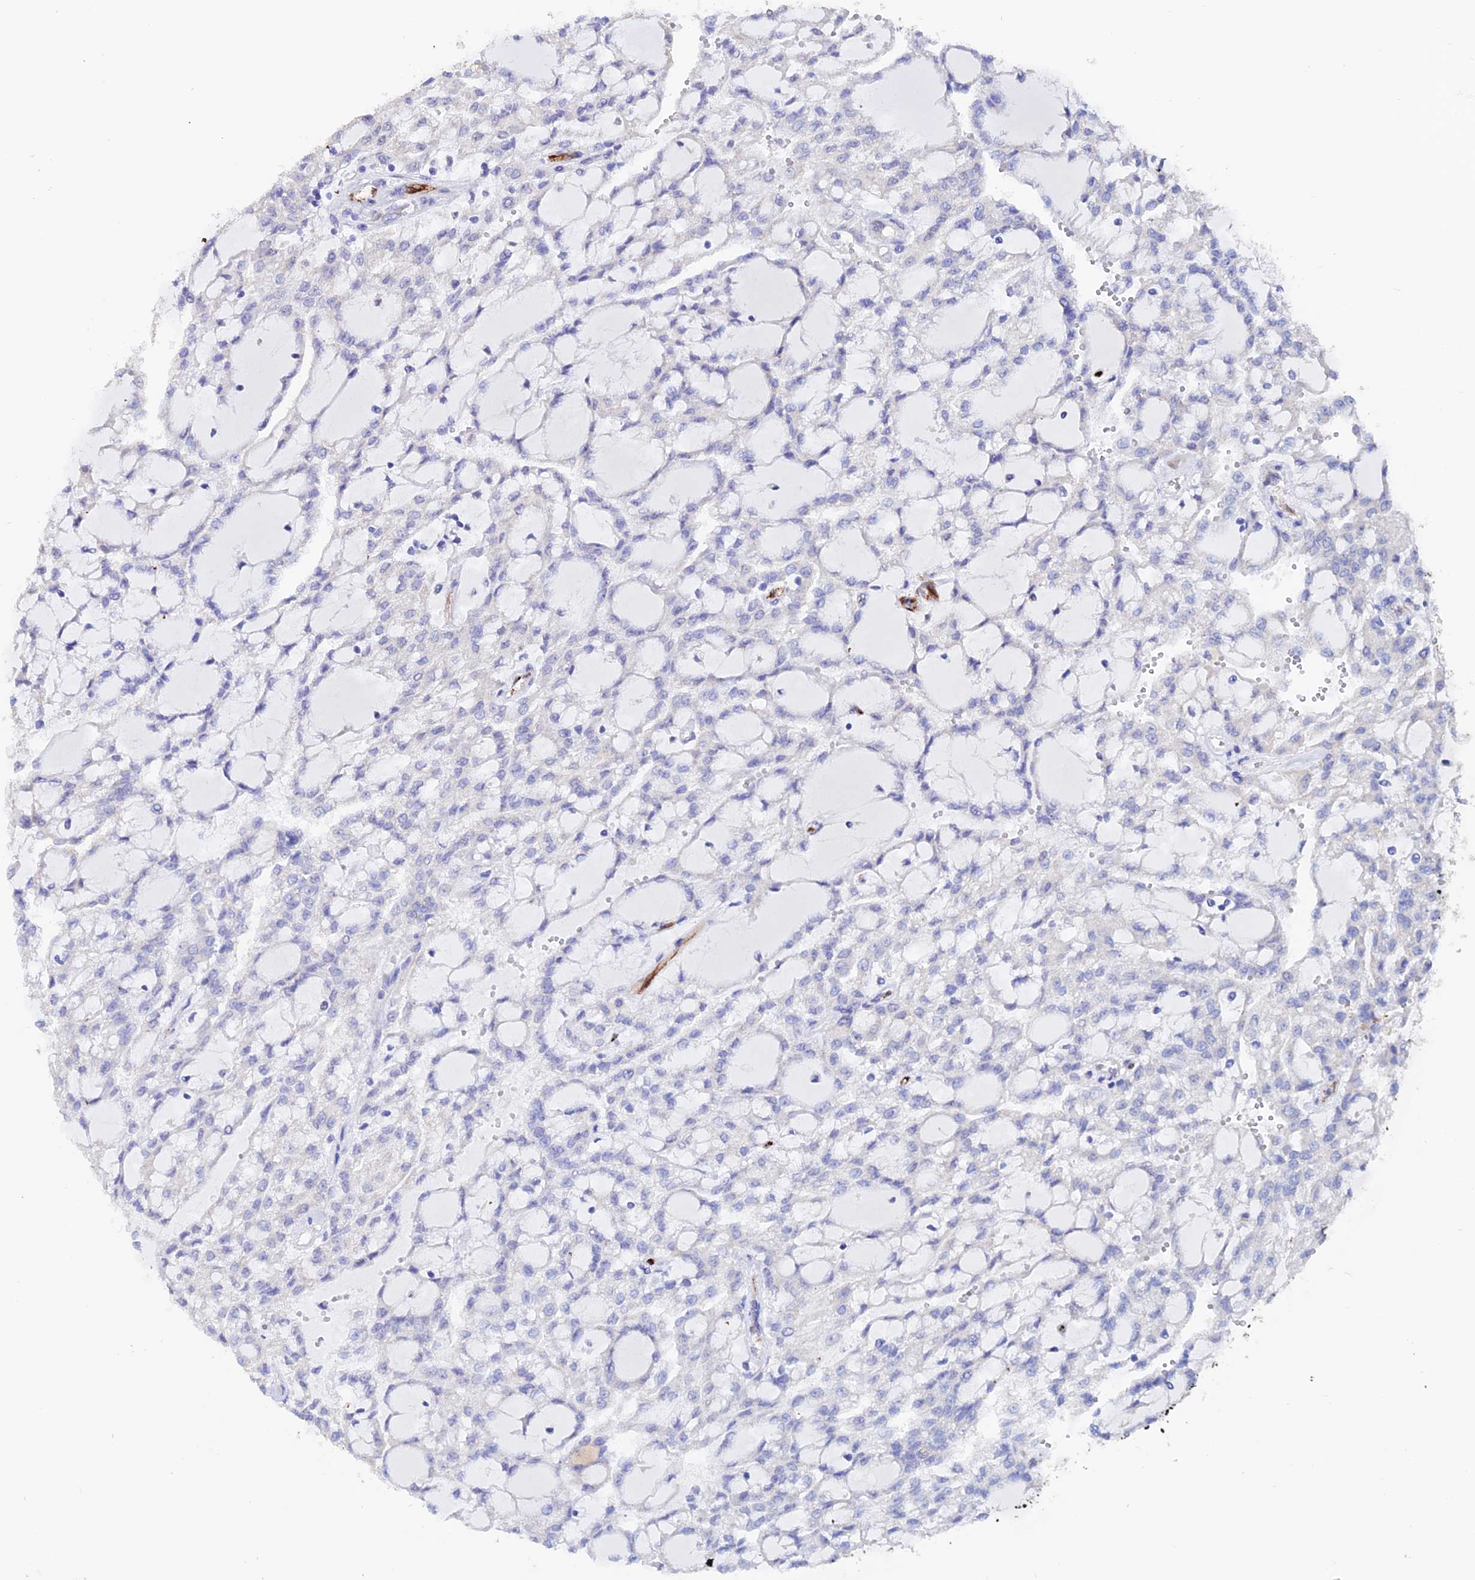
{"staining": {"intensity": "negative", "quantity": "none", "location": "none"}, "tissue": "renal cancer", "cell_type": "Tumor cells", "image_type": "cancer", "snomed": [{"axis": "morphology", "description": "Adenocarcinoma, NOS"}, {"axis": "topography", "description": "Kidney"}], "caption": "Renal cancer (adenocarcinoma) was stained to show a protein in brown. There is no significant staining in tumor cells.", "gene": "ESM1", "patient": {"sex": "male", "age": 63}}